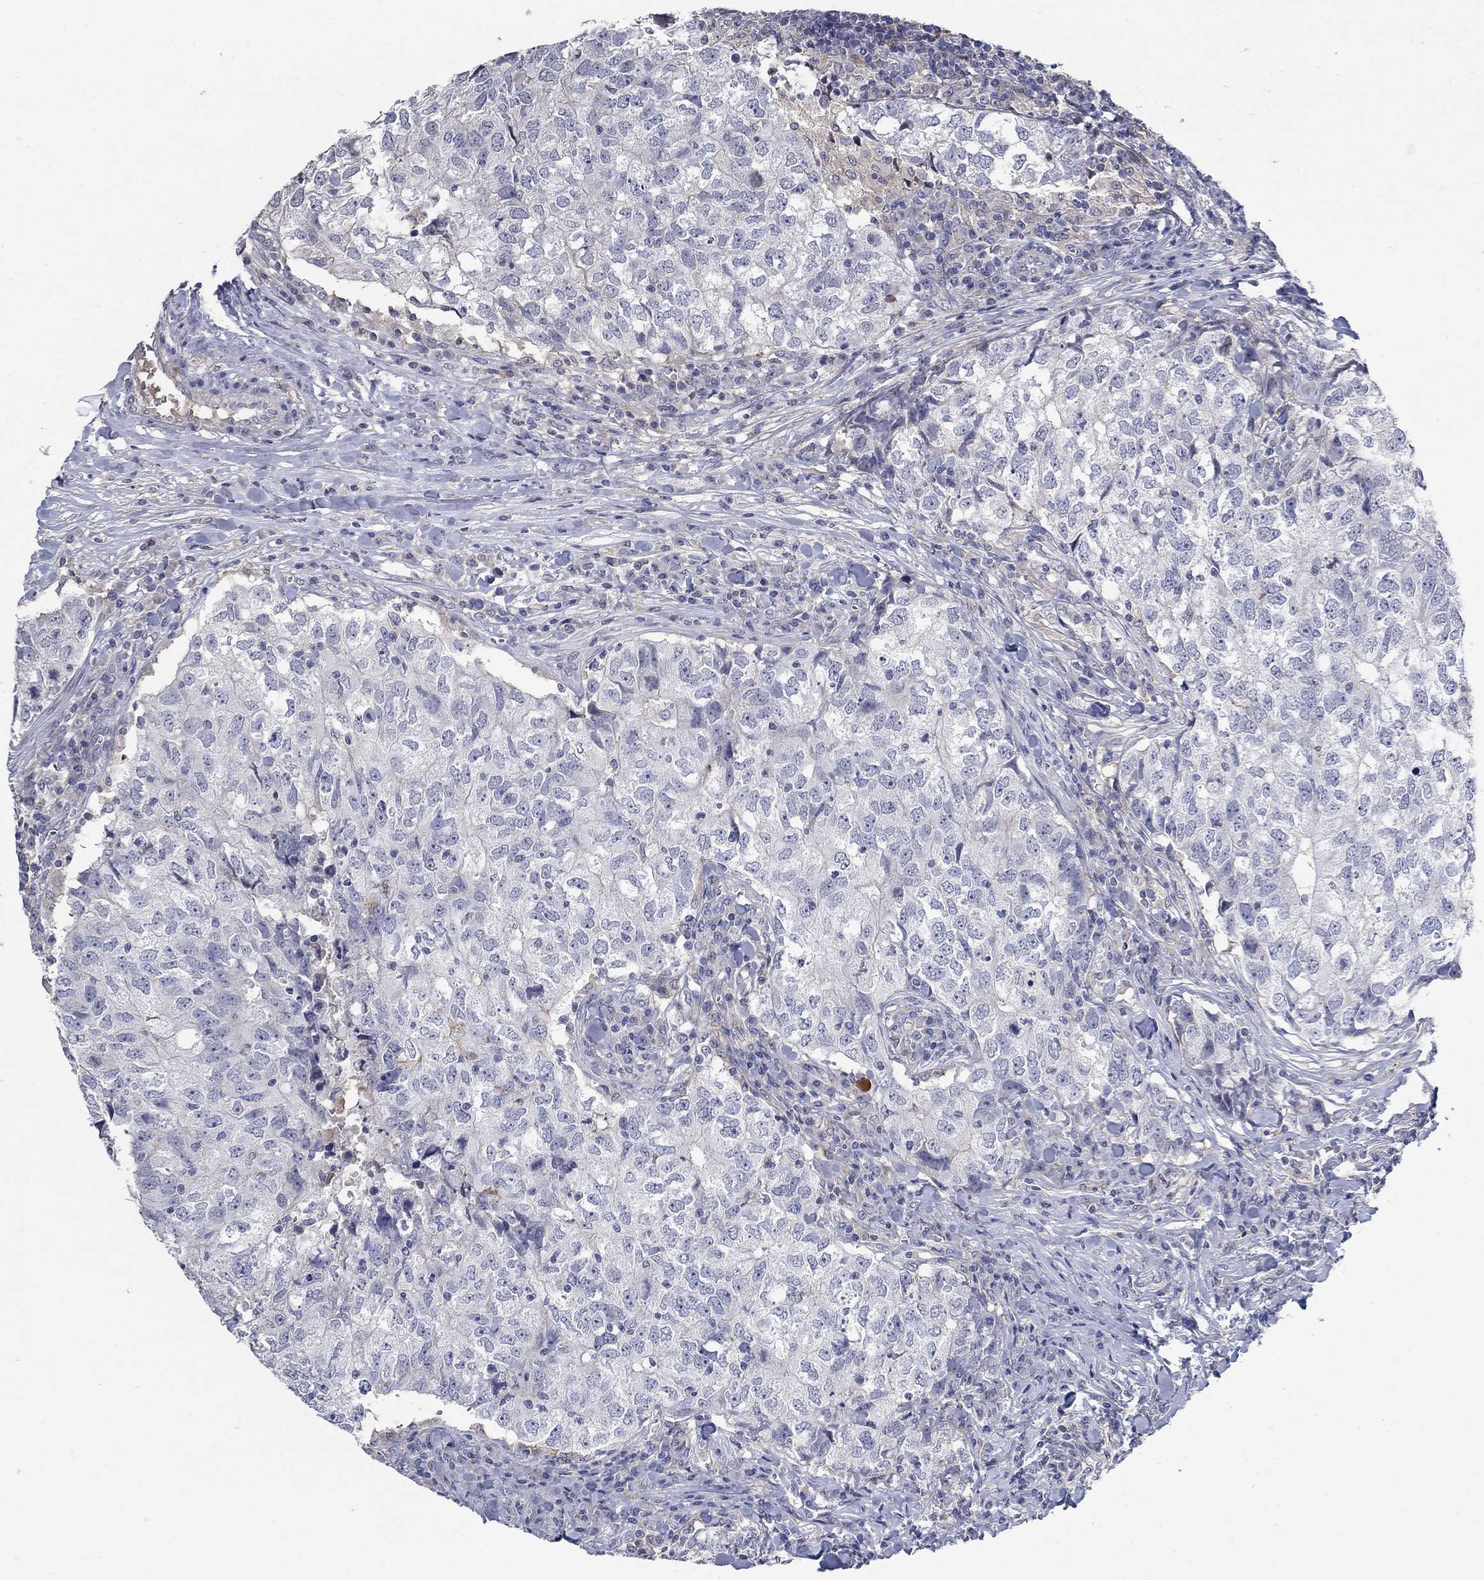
{"staining": {"intensity": "negative", "quantity": "none", "location": "none"}, "tissue": "breast cancer", "cell_type": "Tumor cells", "image_type": "cancer", "snomed": [{"axis": "morphology", "description": "Duct carcinoma"}, {"axis": "topography", "description": "Breast"}], "caption": "Tumor cells show no significant protein positivity in breast cancer.", "gene": "CETN1", "patient": {"sex": "female", "age": 30}}